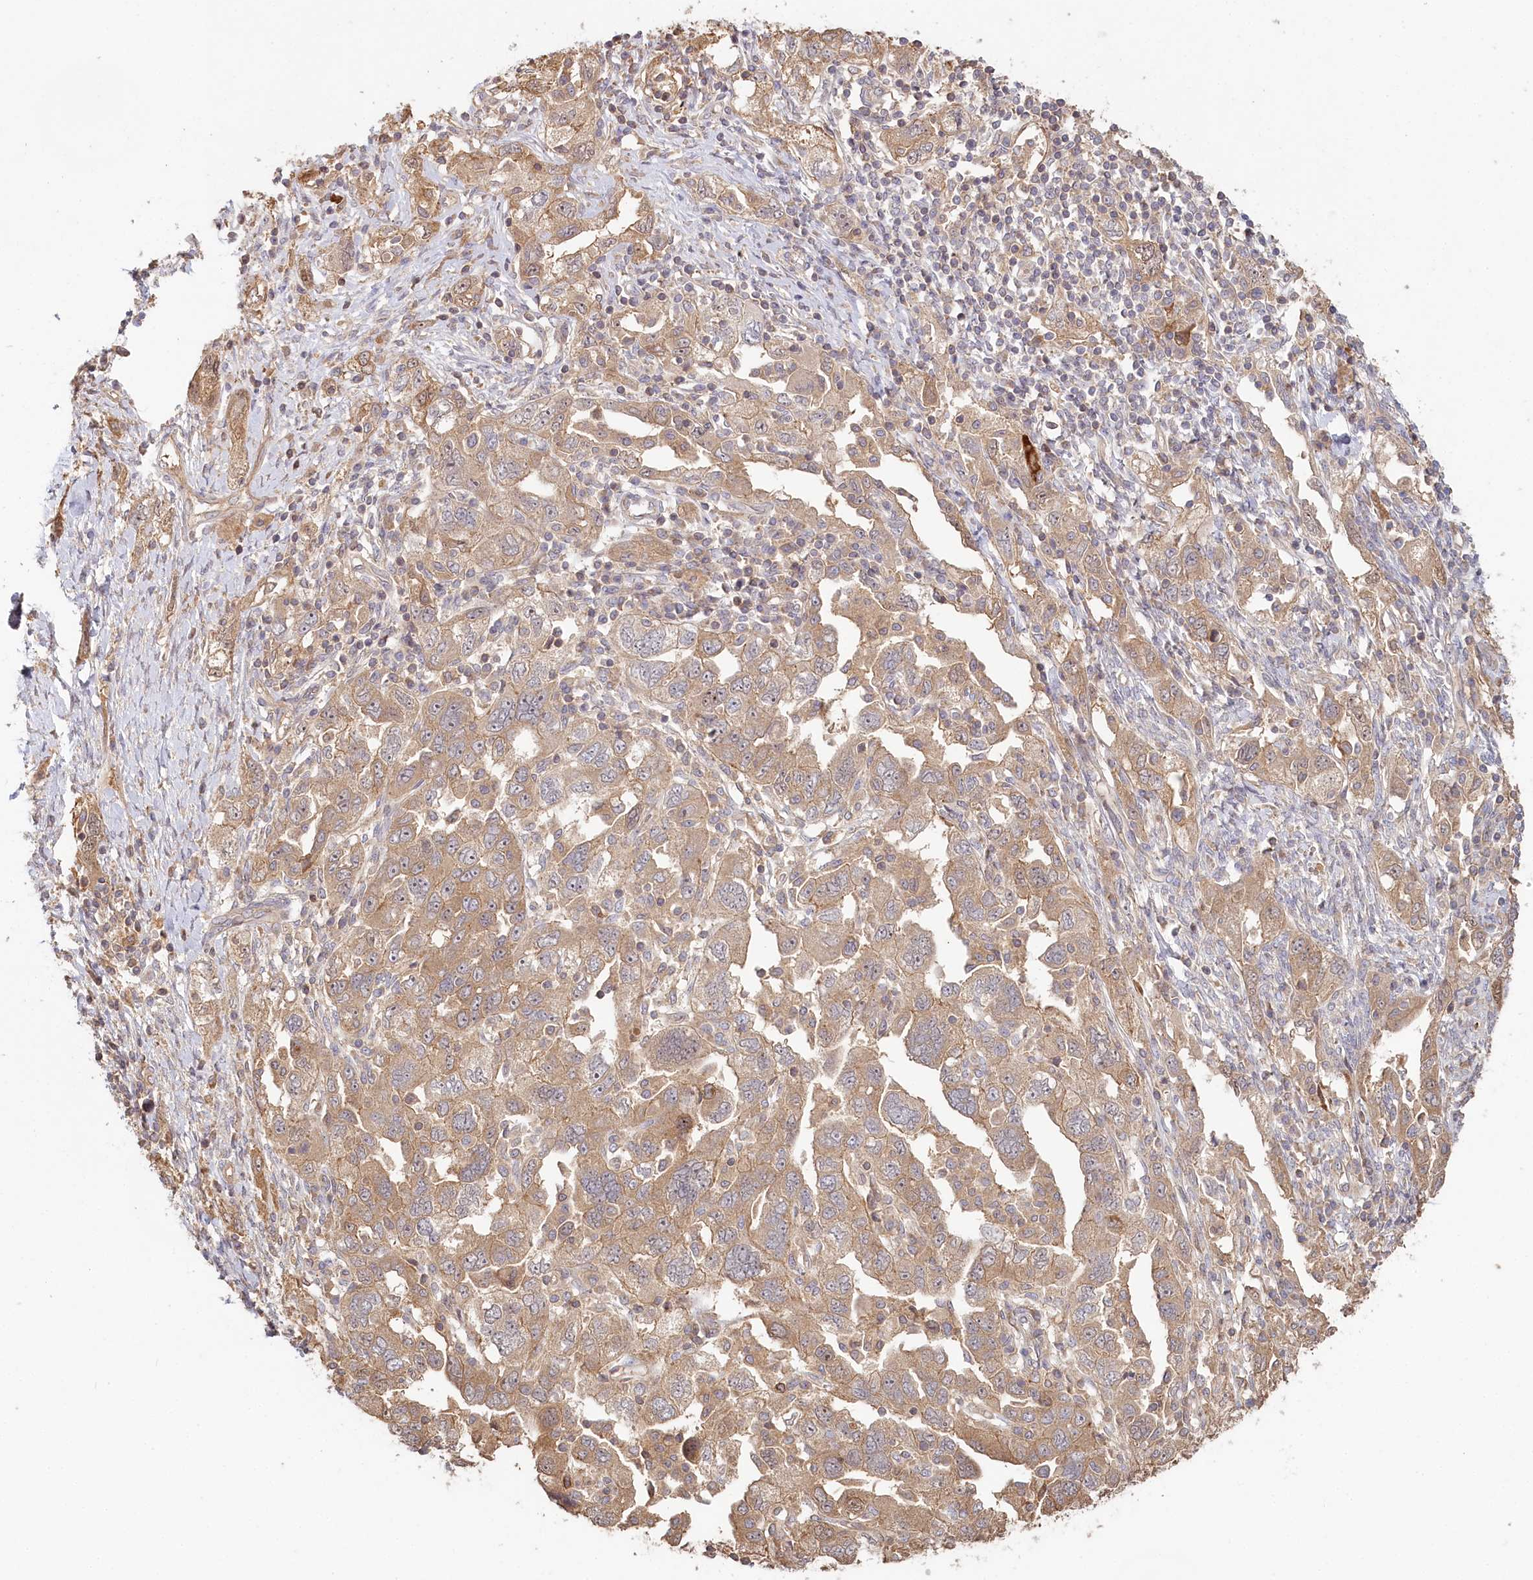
{"staining": {"intensity": "weak", "quantity": ">75%", "location": "cytoplasmic/membranous"}, "tissue": "ovarian cancer", "cell_type": "Tumor cells", "image_type": "cancer", "snomed": [{"axis": "morphology", "description": "Carcinoma, NOS"}, {"axis": "morphology", "description": "Cystadenocarcinoma, serous, NOS"}, {"axis": "topography", "description": "Ovary"}], "caption": "Immunohistochemical staining of ovarian cancer (serous cystadenocarcinoma) shows low levels of weak cytoplasmic/membranous protein staining in about >75% of tumor cells.", "gene": "HAL", "patient": {"sex": "female", "age": 69}}